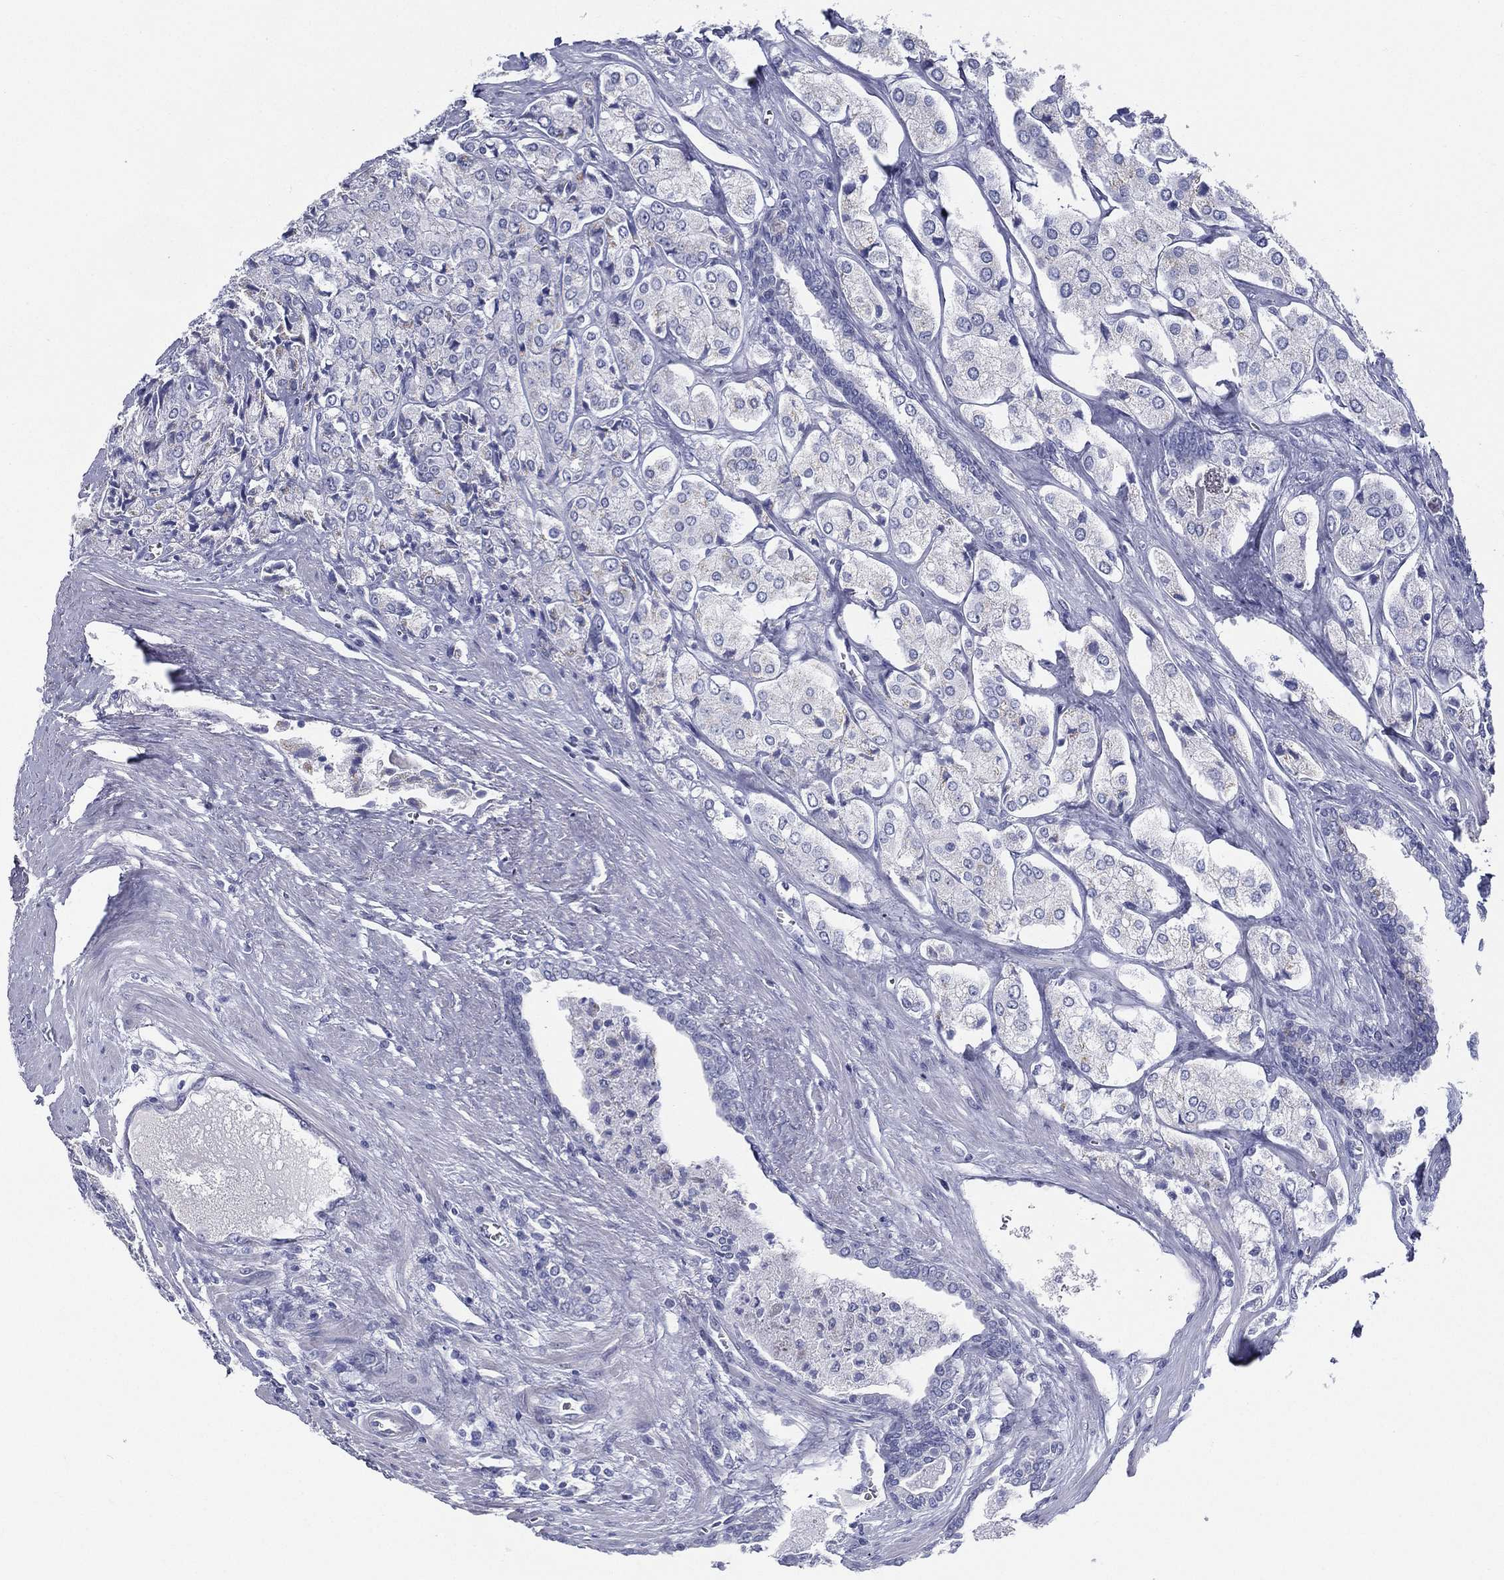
{"staining": {"intensity": "negative", "quantity": "none", "location": "none"}, "tissue": "prostate cancer", "cell_type": "Tumor cells", "image_type": "cancer", "snomed": [{"axis": "morphology", "description": "Adenocarcinoma, NOS"}, {"axis": "topography", "description": "Prostate and seminal vesicle, NOS"}, {"axis": "topography", "description": "Prostate"}], "caption": "Immunohistochemistry of human prostate cancer (adenocarcinoma) reveals no expression in tumor cells. (Brightfield microscopy of DAB (3,3'-diaminobenzidine) immunohistochemistry (IHC) at high magnification).", "gene": "RSPH4A", "patient": {"sex": "male", "age": 67}}